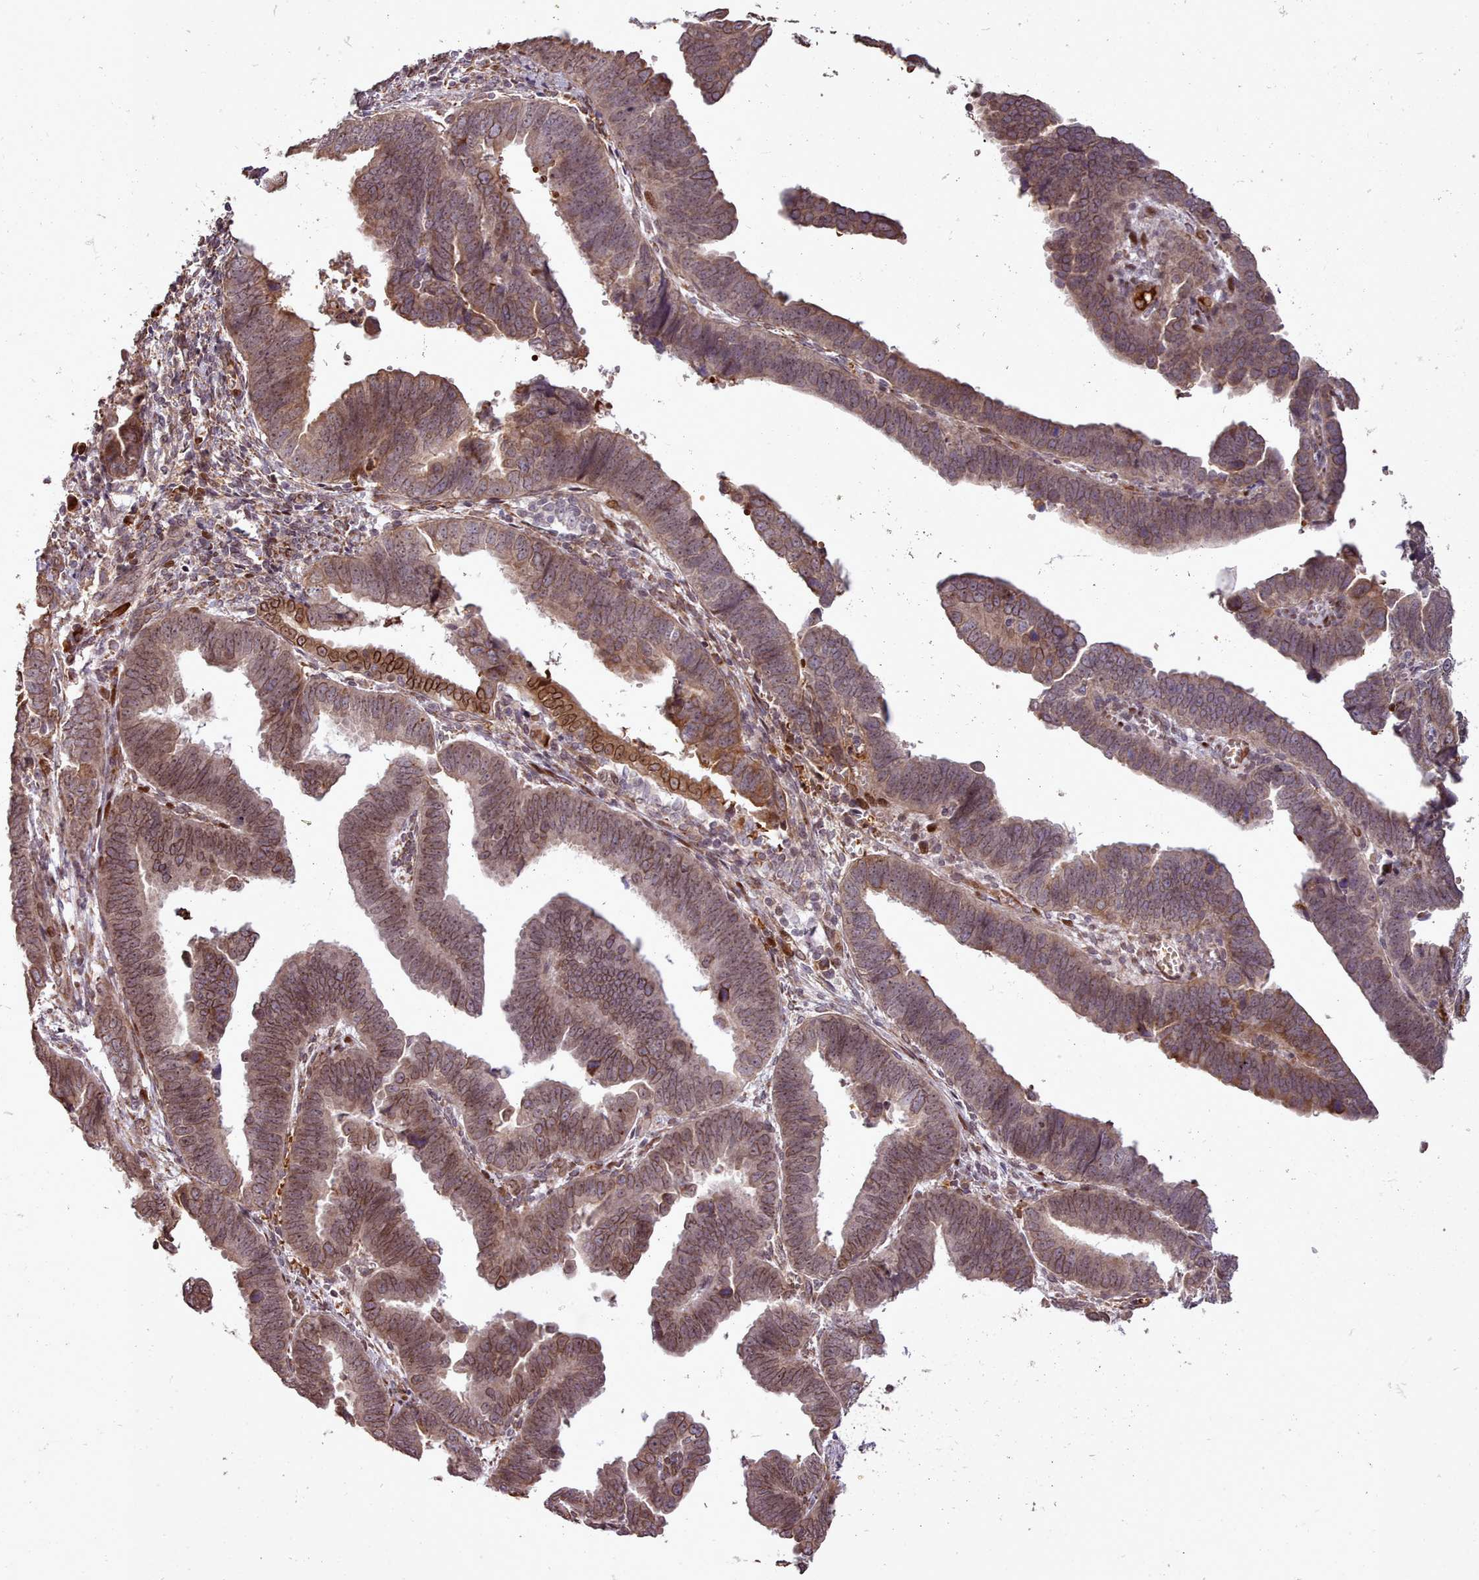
{"staining": {"intensity": "moderate", "quantity": ">75%", "location": "cytoplasmic/membranous,nuclear"}, "tissue": "endometrial cancer", "cell_type": "Tumor cells", "image_type": "cancer", "snomed": [{"axis": "morphology", "description": "Adenocarcinoma, NOS"}, {"axis": "topography", "description": "Endometrium"}], "caption": "Adenocarcinoma (endometrial) stained for a protein (brown) displays moderate cytoplasmic/membranous and nuclear positive staining in approximately >75% of tumor cells.", "gene": "CABP1", "patient": {"sex": "female", "age": 75}}